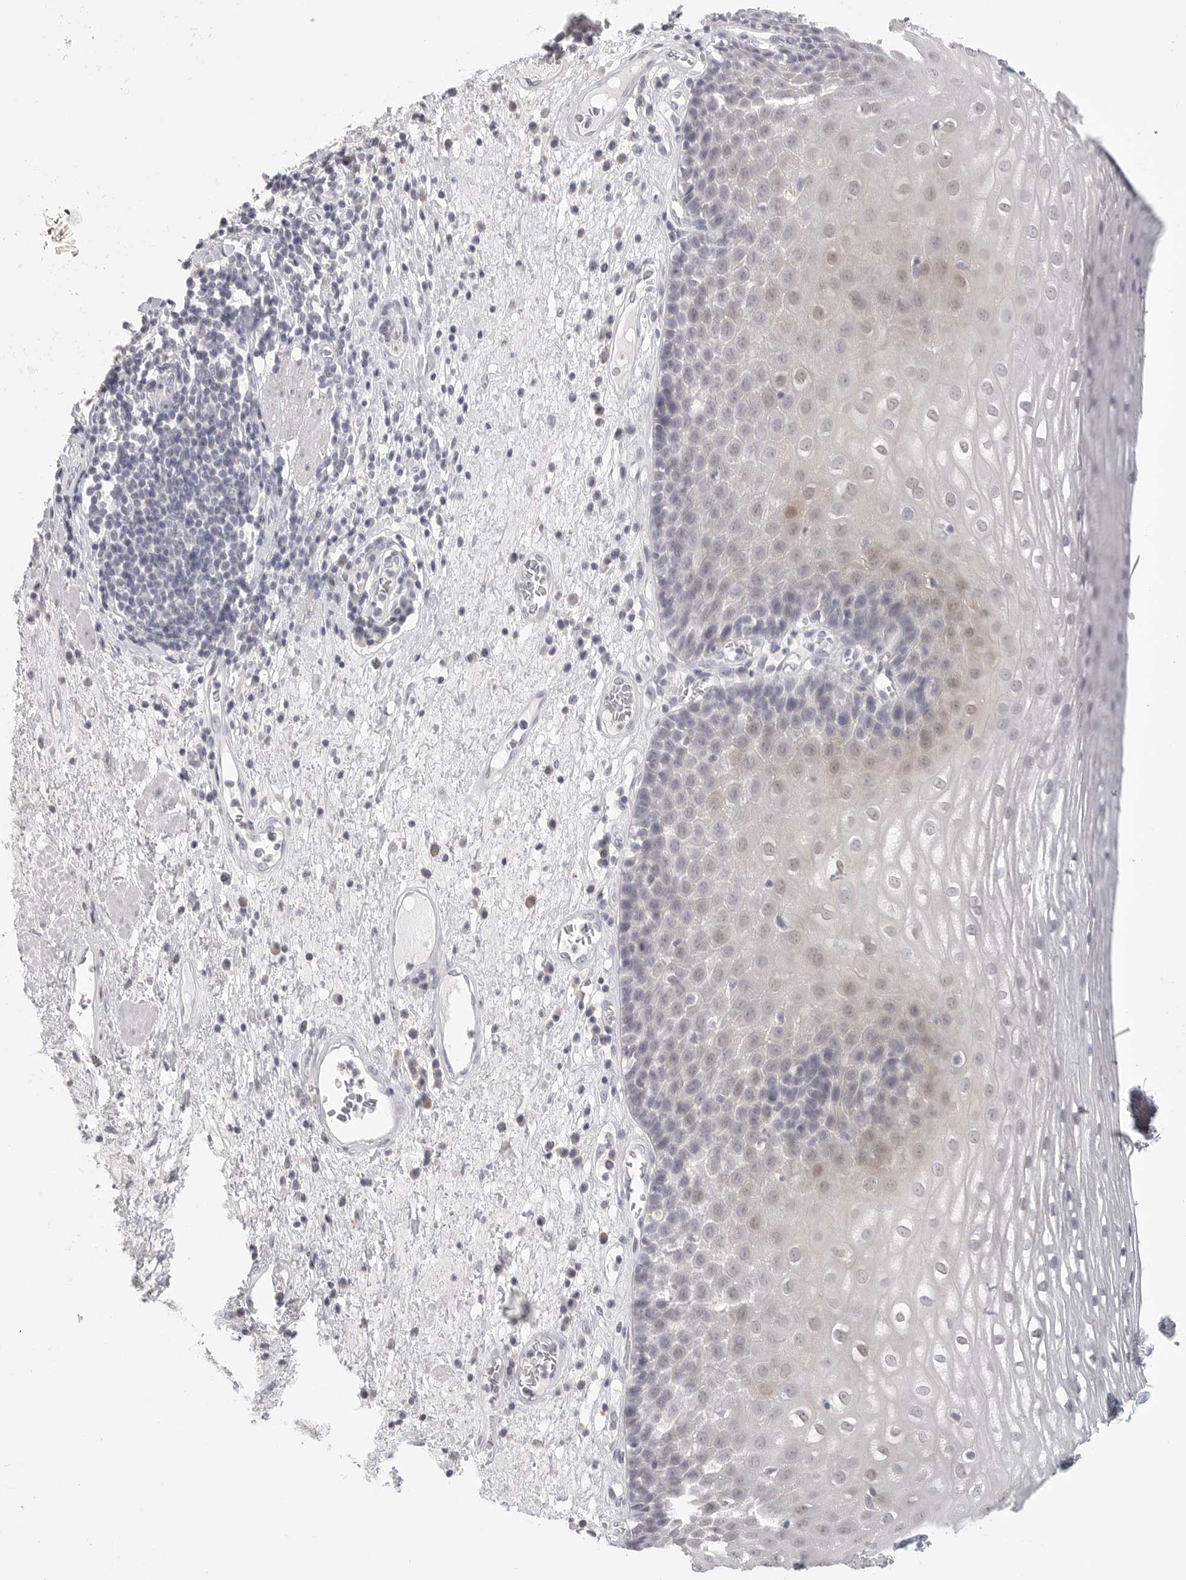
{"staining": {"intensity": "weak", "quantity": "<25%", "location": "nuclear"}, "tissue": "esophagus", "cell_type": "Squamous epithelial cells", "image_type": "normal", "snomed": [{"axis": "morphology", "description": "Normal tissue, NOS"}, {"axis": "morphology", "description": "Adenocarcinoma, NOS"}, {"axis": "topography", "description": "Esophagus"}], "caption": "Photomicrograph shows no protein staining in squamous epithelial cells of unremarkable esophagus.", "gene": "HMGCS2", "patient": {"sex": "male", "age": 62}}